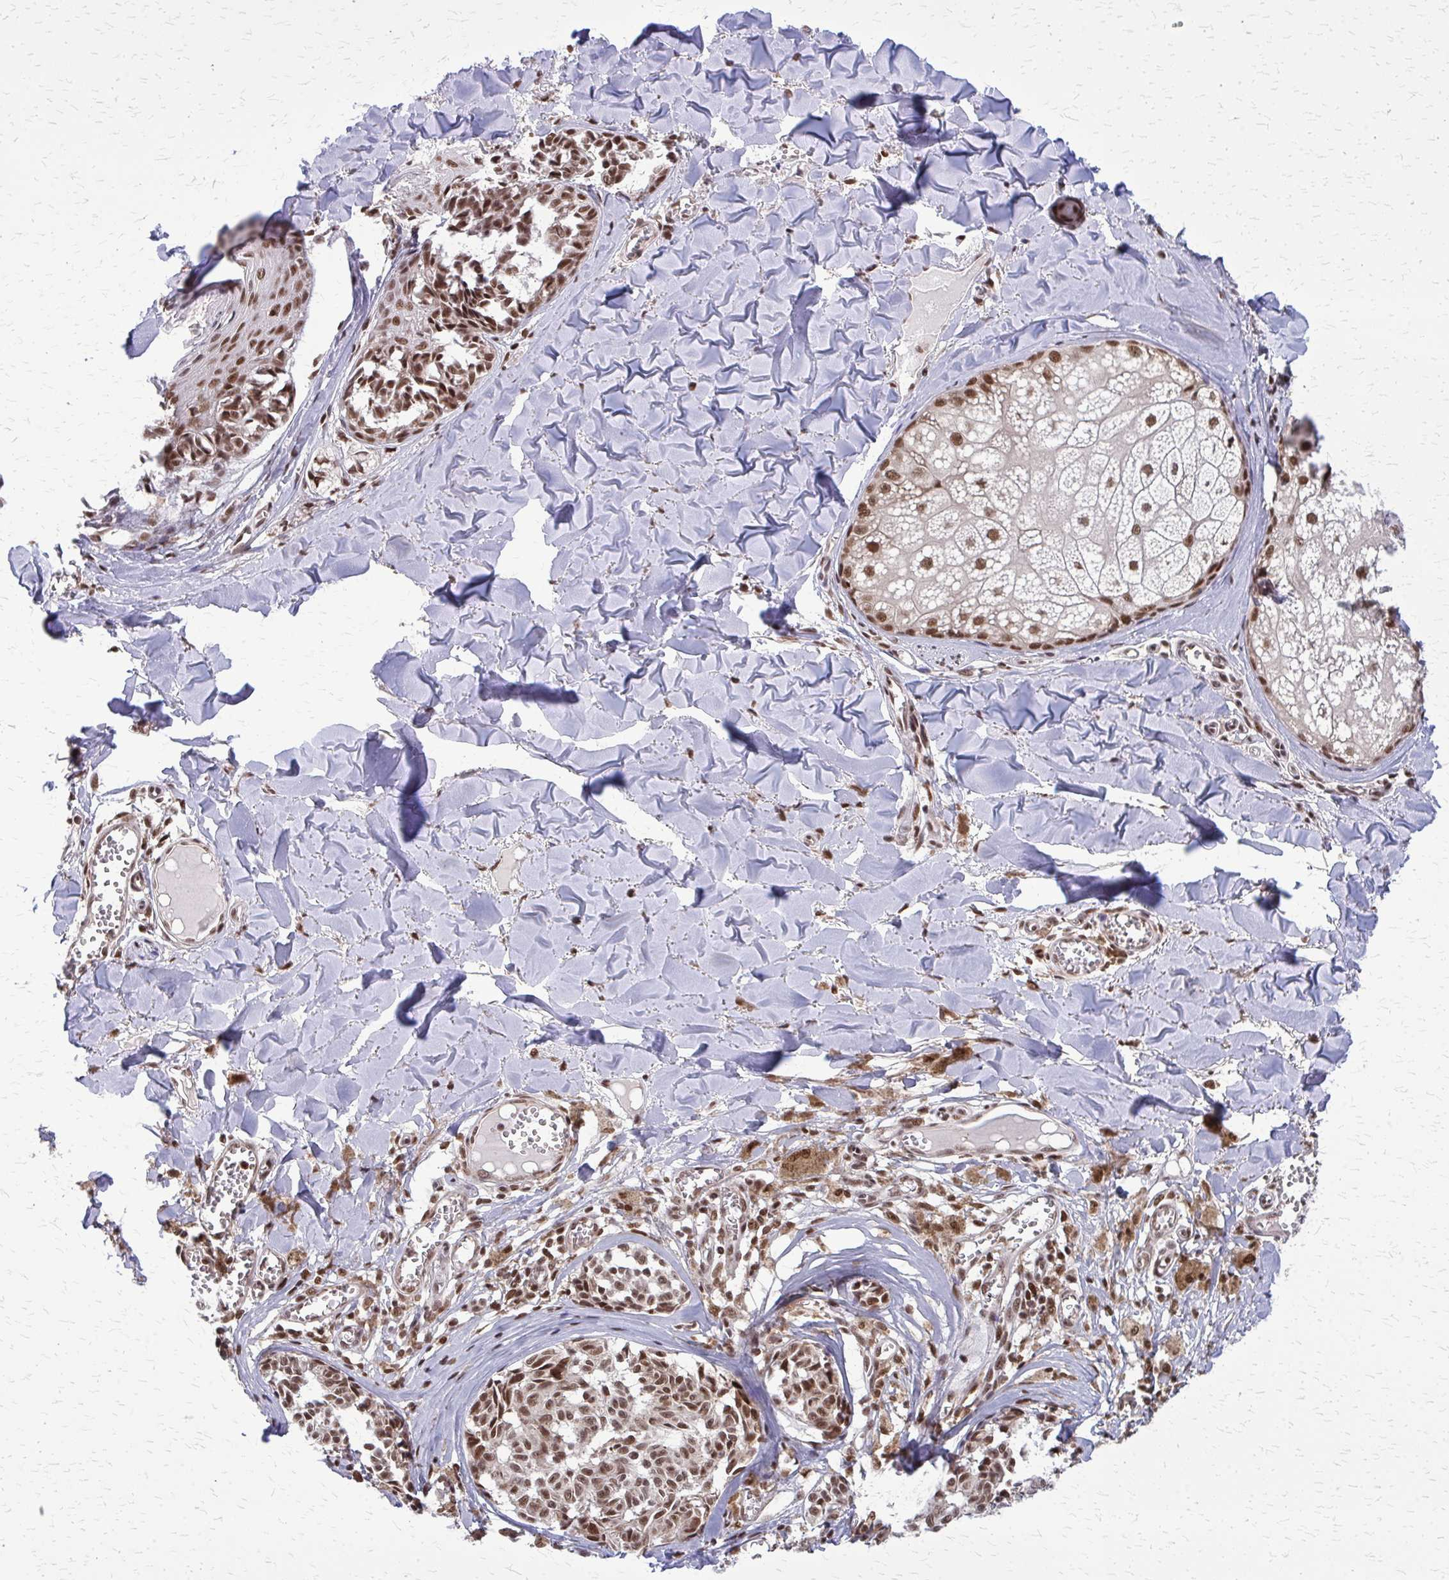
{"staining": {"intensity": "moderate", "quantity": ">75%", "location": "nuclear"}, "tissue": "melanoma", "cell_type": "Tumor cells", "image_type": "cancer", "snomed": [{"axis": "morphology", "description": "Malignant melanoma, NOS"}, {"axis": "topography", "description": "Skin"}], "caption": "Immunohistochemistry of melanoma exhibits medium levels of moderate nuclear staining in about >75% of tumor cells.", "gene": "HDAC3", "patient": {"sex": "female", "age": 43}}